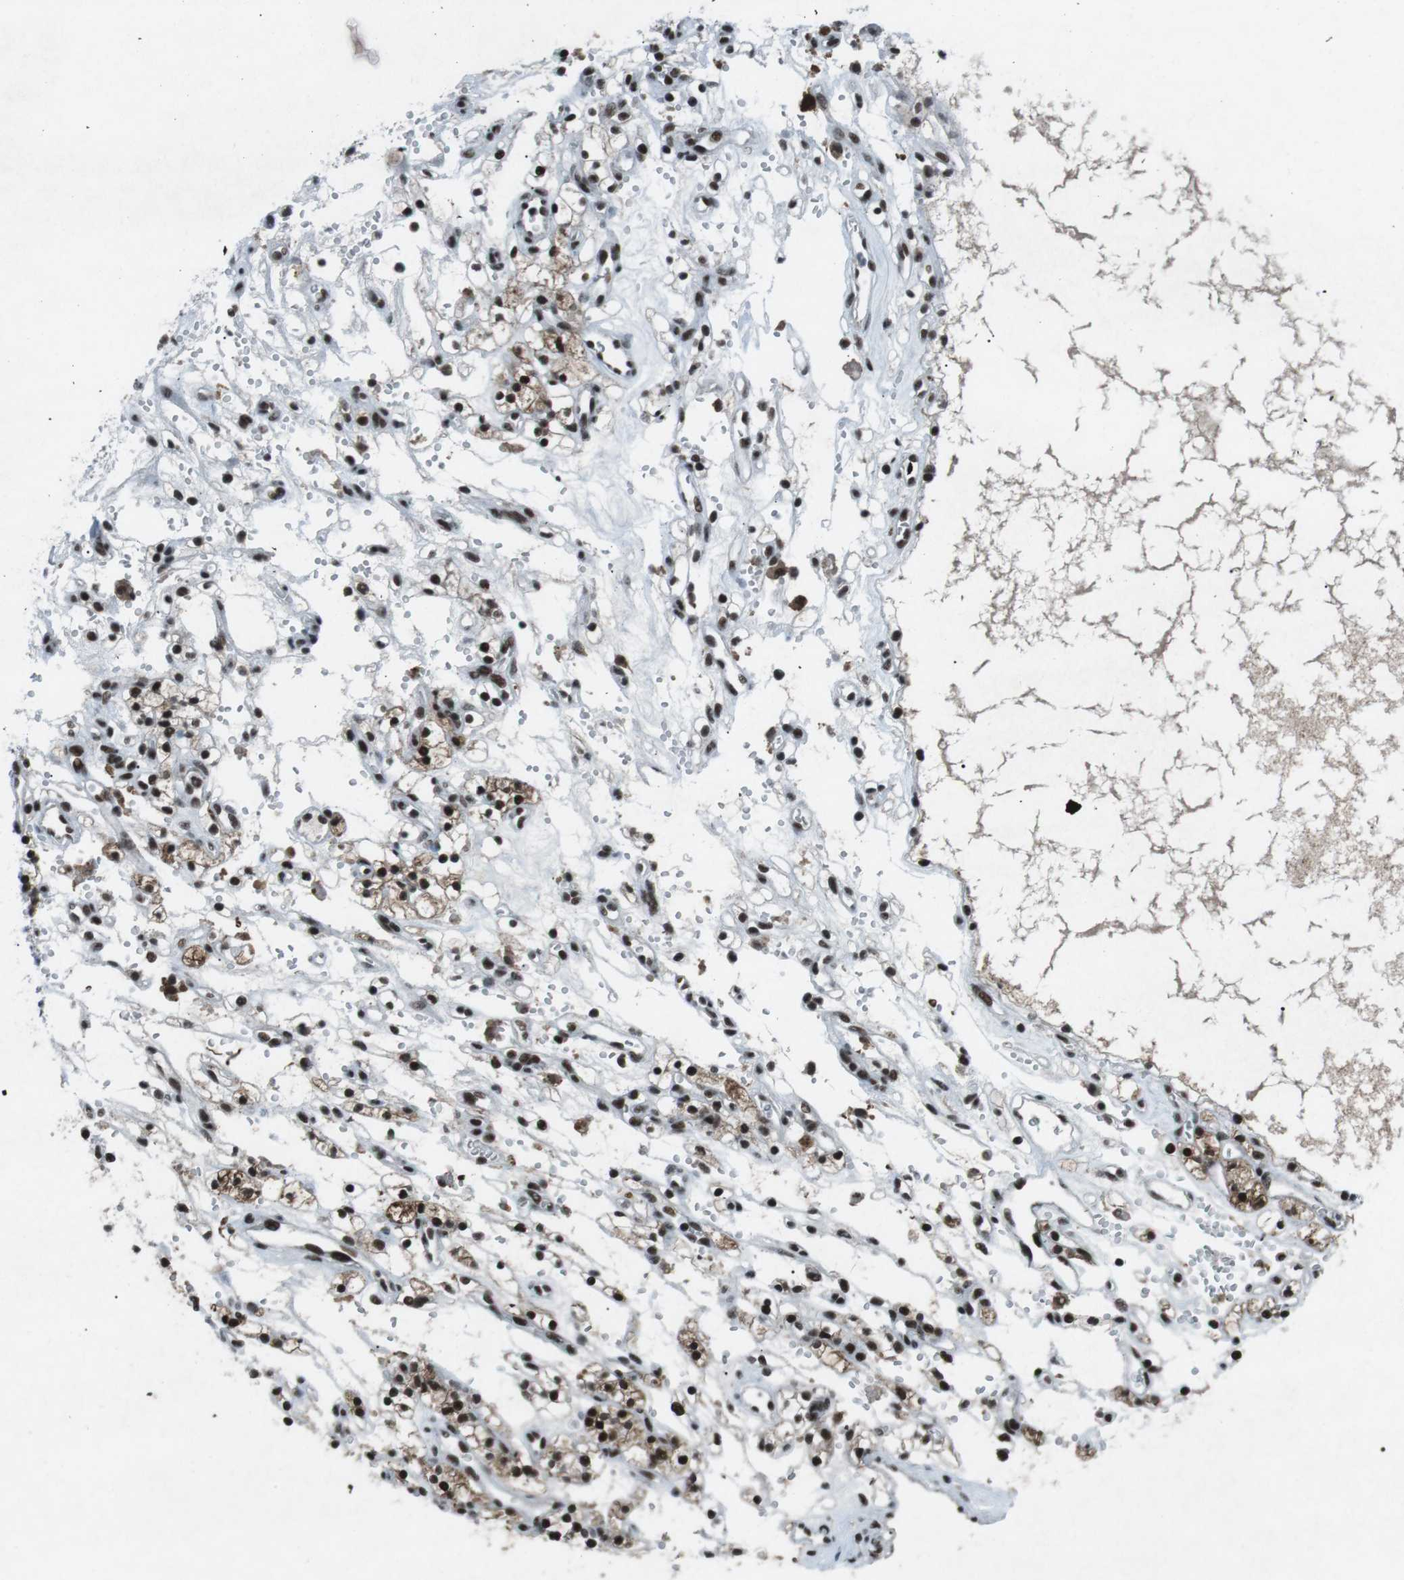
{"staining": {"intensity": "strong", "quantity": ">75%", "location": "cytoplasmic/membranous,nuclear"}, "tissue": "renal cancer", "cell_type": "Tumor cells", "image_type": "cancer", "snomed": [{"axis": "morphology", "description": "Adenocarcinoma, NOS"}, {"axis": "topography", "description": "Kidney"}], "caption": "Brown immunohistochemical staining in human renal cancer (adenocarcinoma) demonstrates strong cytoplasmic/membranous and nuclear expression in about >75% of tumor cells. (DAB (3,3'-diaminobenzidine) IHC, brown staining for protein, blue staining for nuclei).", "gene": "TAF1", "patient": {"sex": "female", "age": 57}}